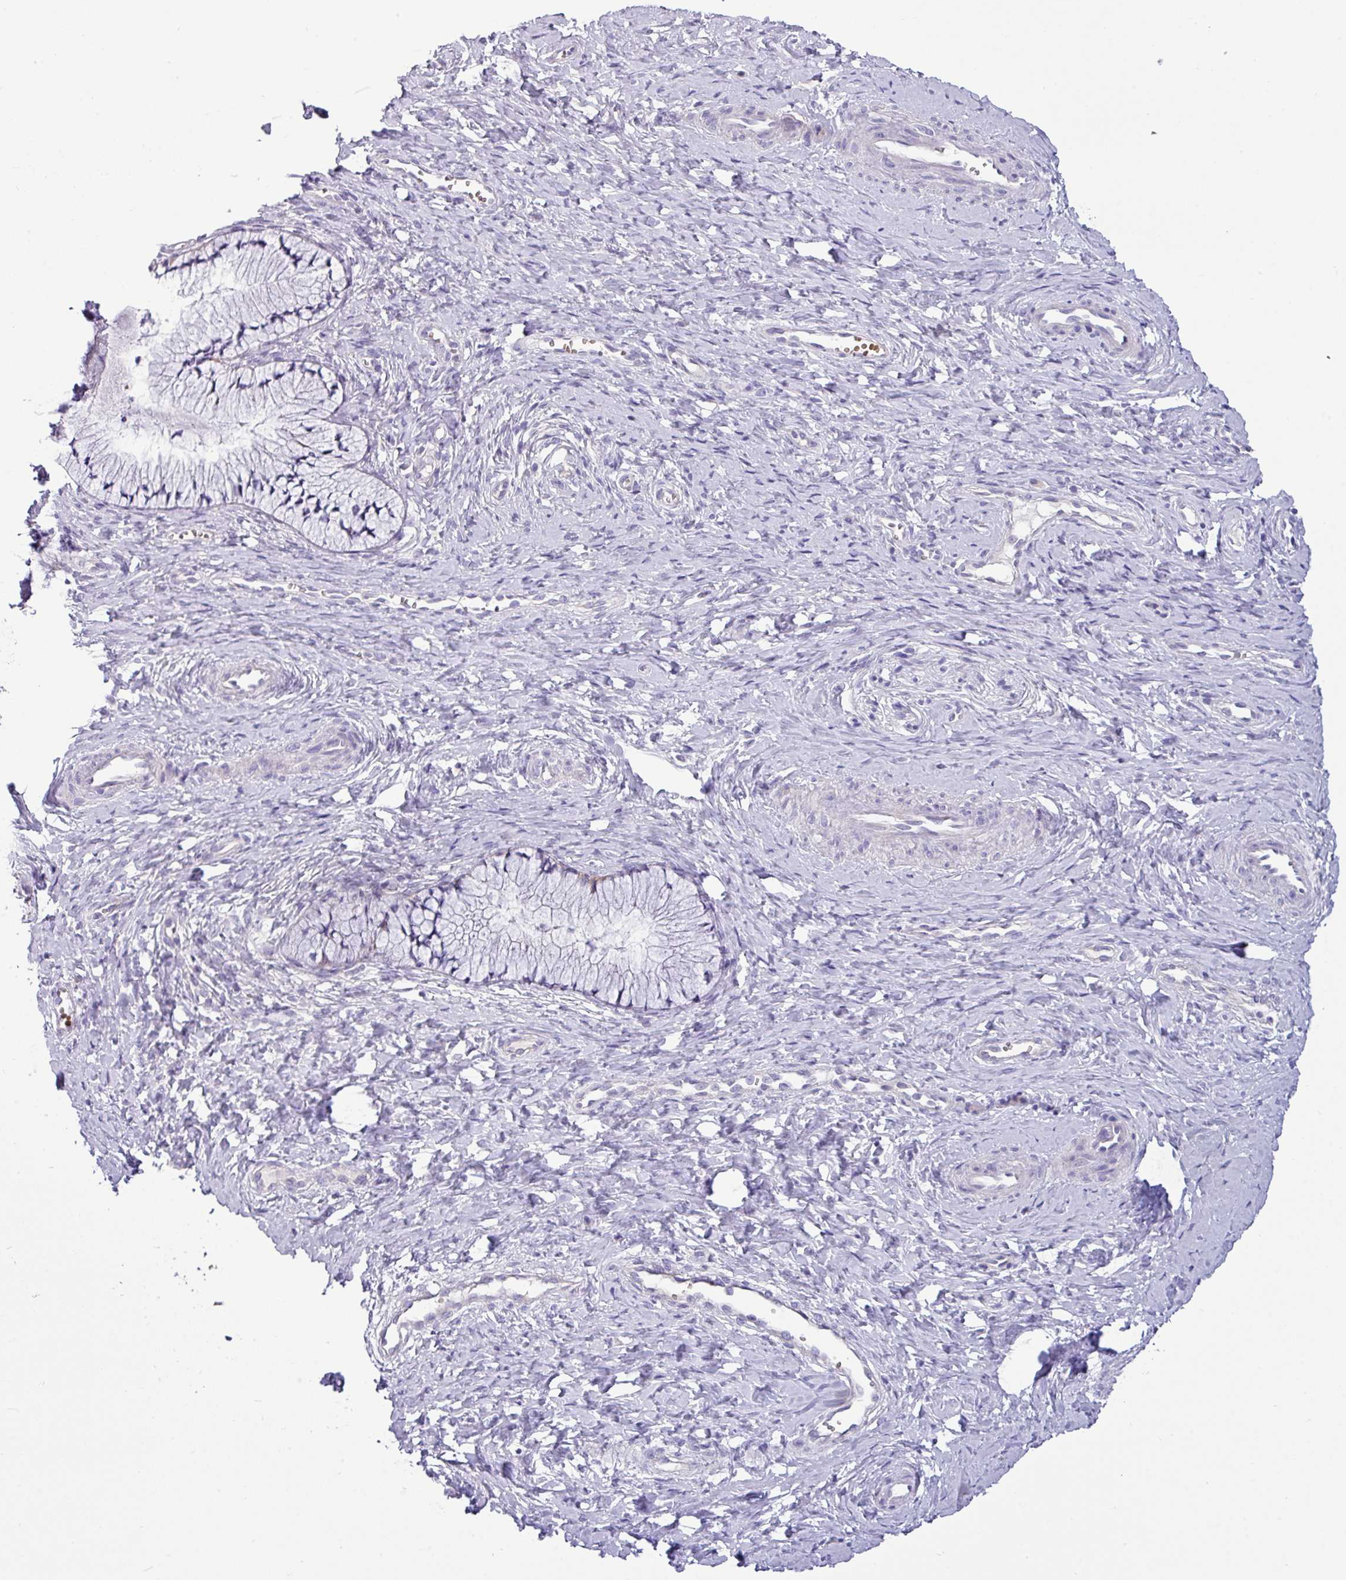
{"staining": {"intensity": "weak", "quantity": "25%-75%", "location": "cytoplasmic/membranous"}, "tissue": "cervix", "cell_type": "Glandular cells", "image_type": "normal", "snomed": [{"axis": "morphology", "description": "Normal tissue, NOS"}, {"axis": "topography", "description": "Cervix"}], "caption": "Immunohistochemical staining of unremarkable human cervix reveals weak cytoplasmic/membranous protein expression in approximately 25%-75% of glandular cells. (brown staining indicates protein expression, while blue staining denotes nuclei).", "gene": "ACAP3", "patient": {"sex": "female", "age": 36}}